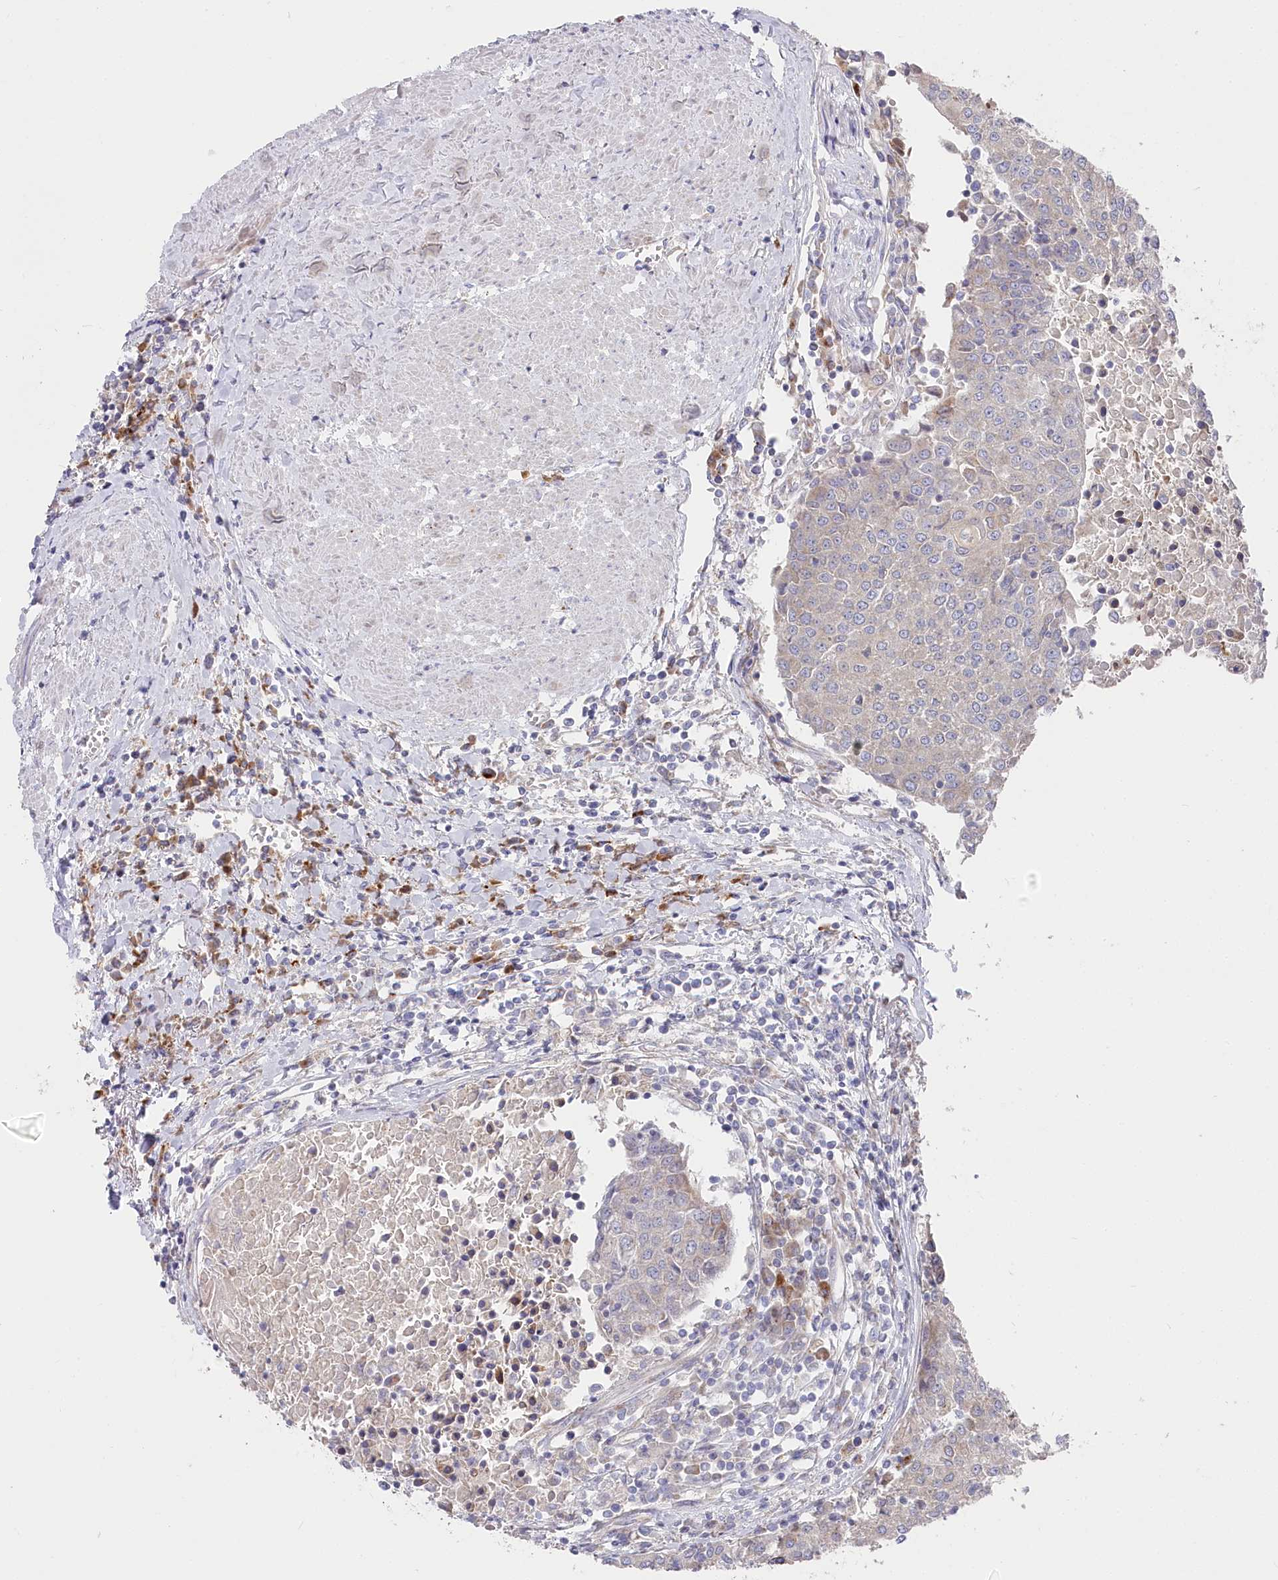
{"staining": {"intensity": "negative", "quantity": "none", "location": "none"}, "tissue": "urothelial cancer", "cell_type": "Tumor cells", "image_type": "cancer", "snomed": [{"axis": "morphology", "description": "Urothelial carcinoma, High grade"}, {"axis": "topography", "description": "Urinary bladder"}], "caption": "Immunohistochemistry (IHC) histopathology image of neoplastic tissue: human high-grade urothelial carcinoma stained with DAB reveals no significant protein expression in tumor cells. (DAB immunohistochemistry (IHC) visualized using brightfield microscopy, high magnification).", "gene": "POGLUT1", "patient": {"sex": "female", "age": 85}}